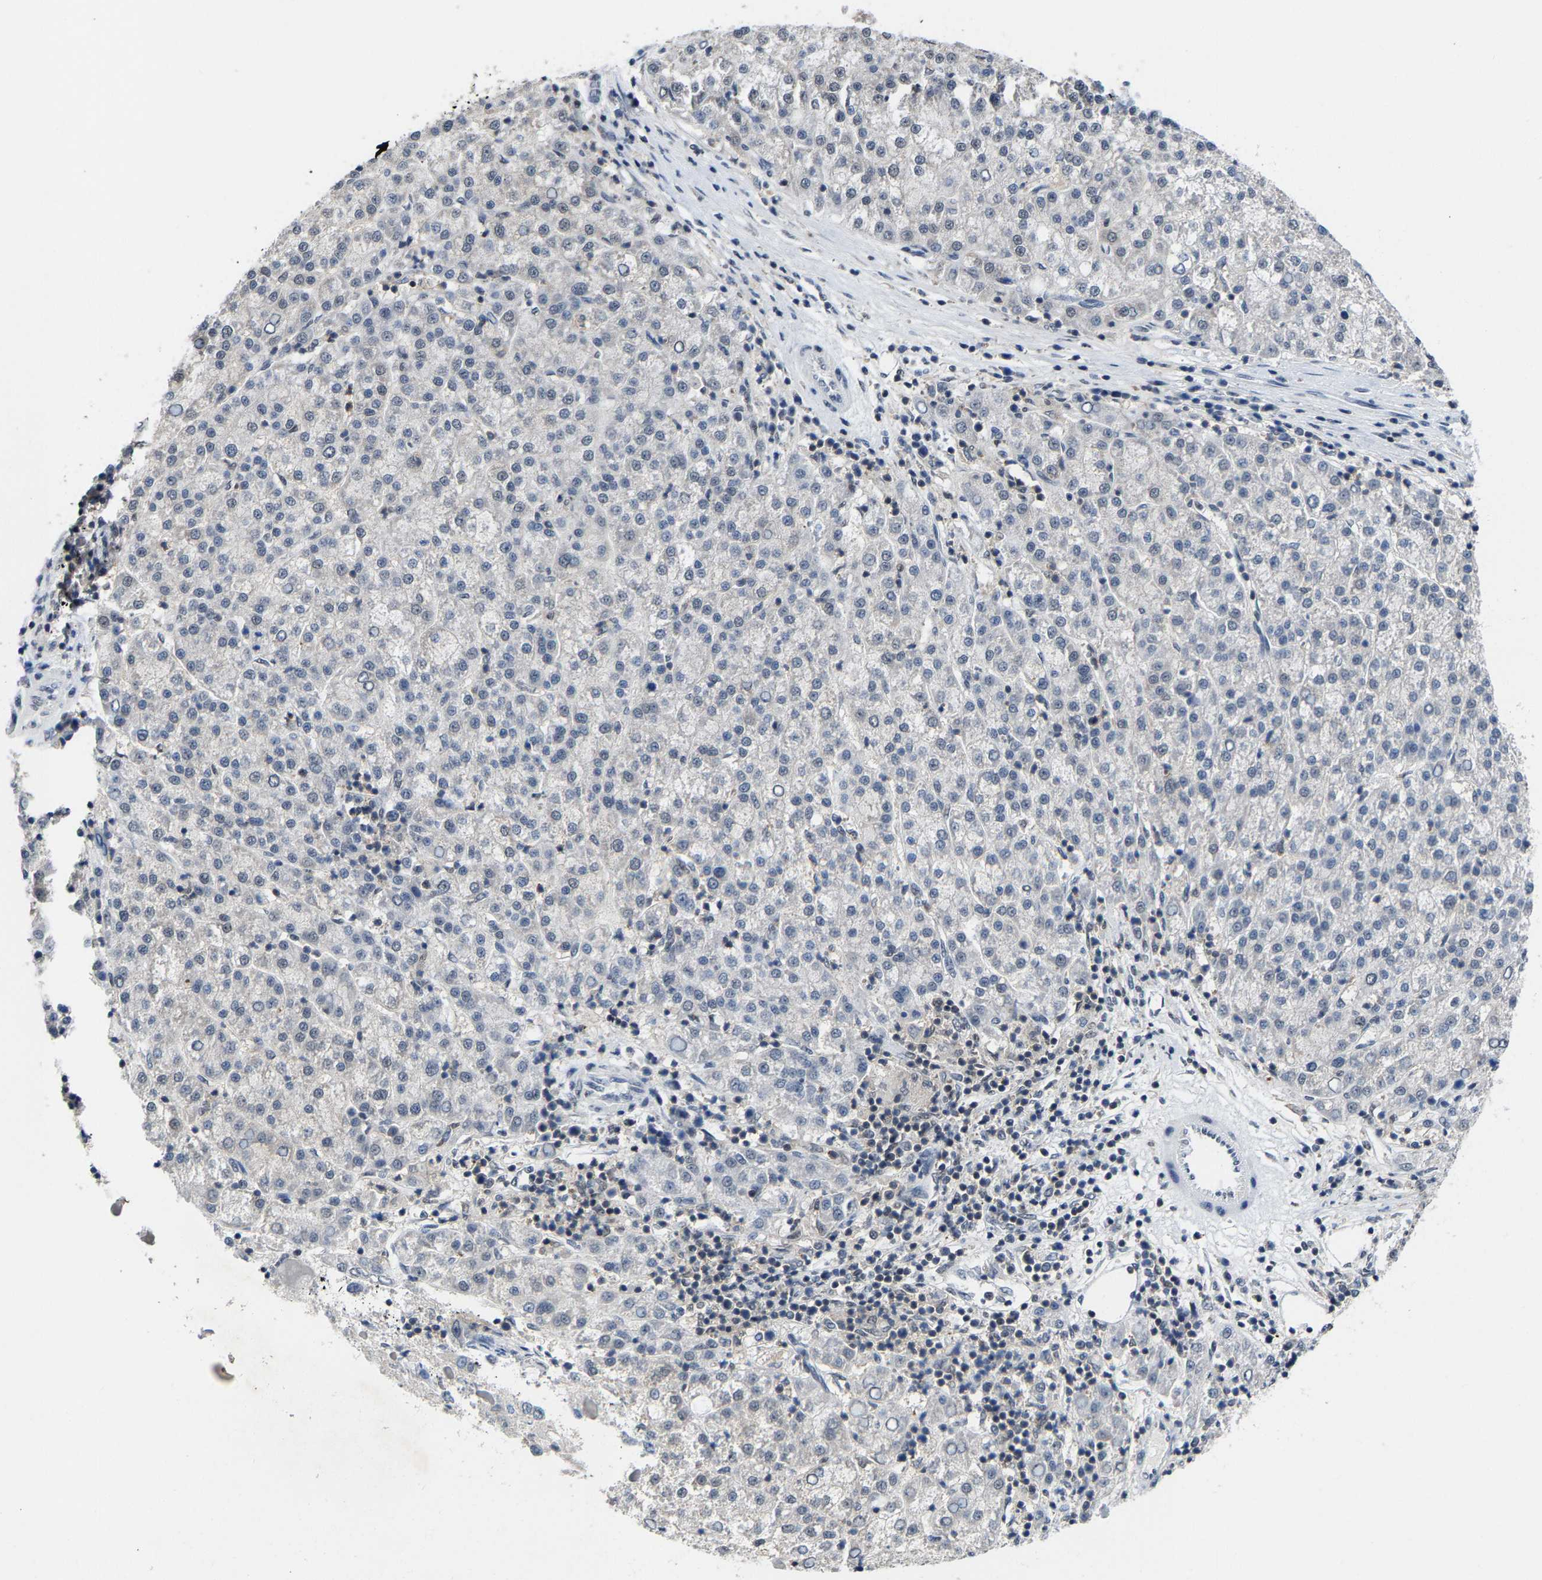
{"staining": {"intensity": "negative", "quantity": "none", "location": "none"}, "tissue": "liver cancer", "cell_type": "Tumor cells", "image_type": "cancer", "snomed": [{"axis": "morphology", "description": "Carcinoma, Hepatocellular, NOS"}, {"axis": "topography", "description": "Liver"}], "caption": "Hepatocellular carcinoma (liver) was stained to show a protein in brown. There is no significant staining in tumor cells.", "gene": "FGD3", "patient": {"sex": "female", "age": 58}}